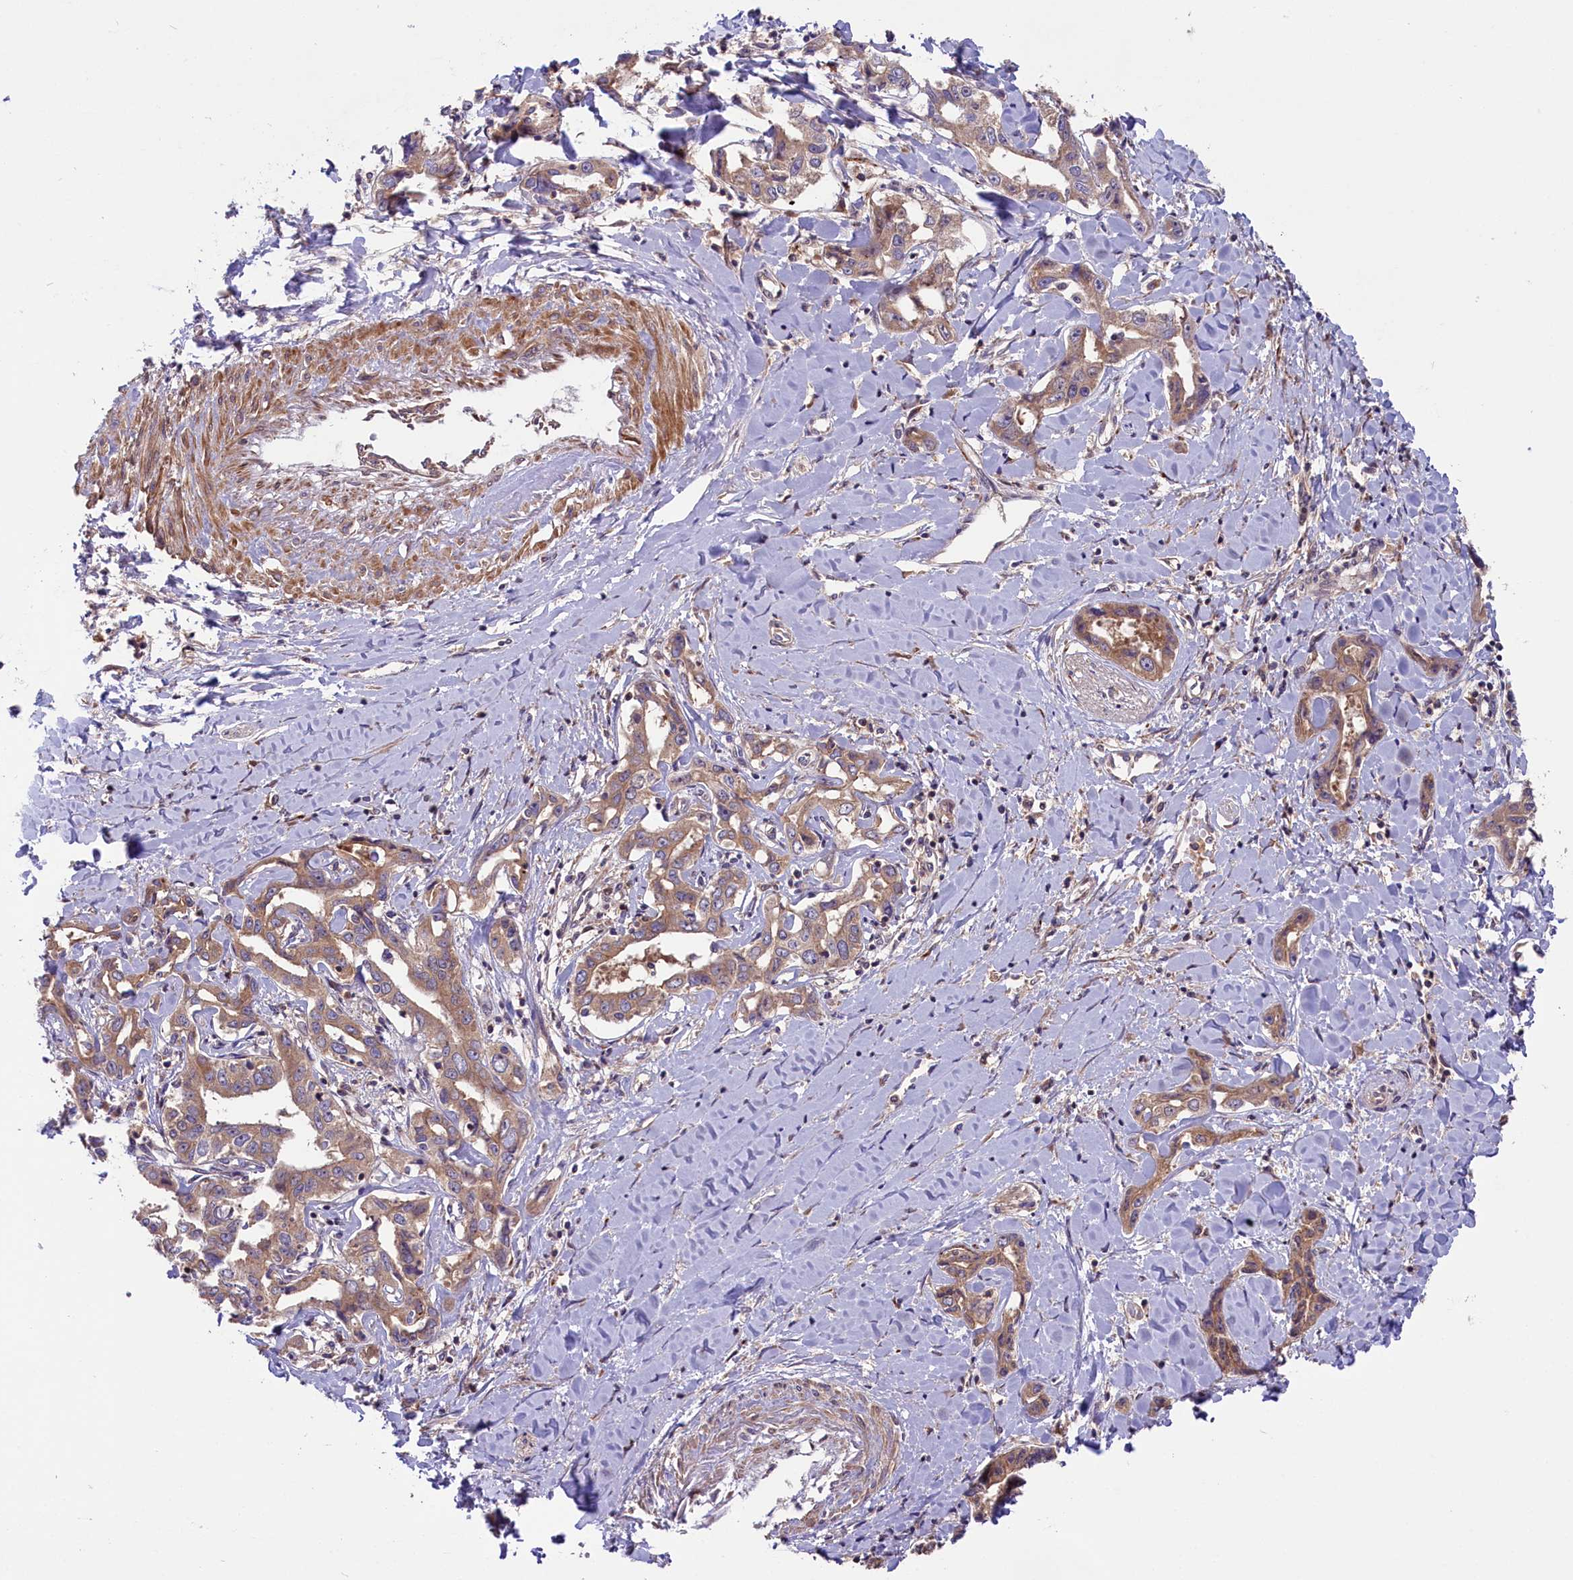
{"staining": {"intensity": "moderate", "quantity": ">75%", "location": "cytoplasmic/membranous"}, "tissue": "liver cancer", "cell_type": "Tumor cells", "image_type": "cancer", "snomed": [{"axis": "morphology", "description": "Cholangiocarcinoma"}, {"axis": "topography", "description": "Liver"}], "caption": "The immunohistochemical stain shows moderate cytoplasmic/membranous positivity in tumor cells of liver cancer (cholangiocarcinoma) tissue.", "gene": "COG8", "patient": {"sex": "male", "age": 59}}